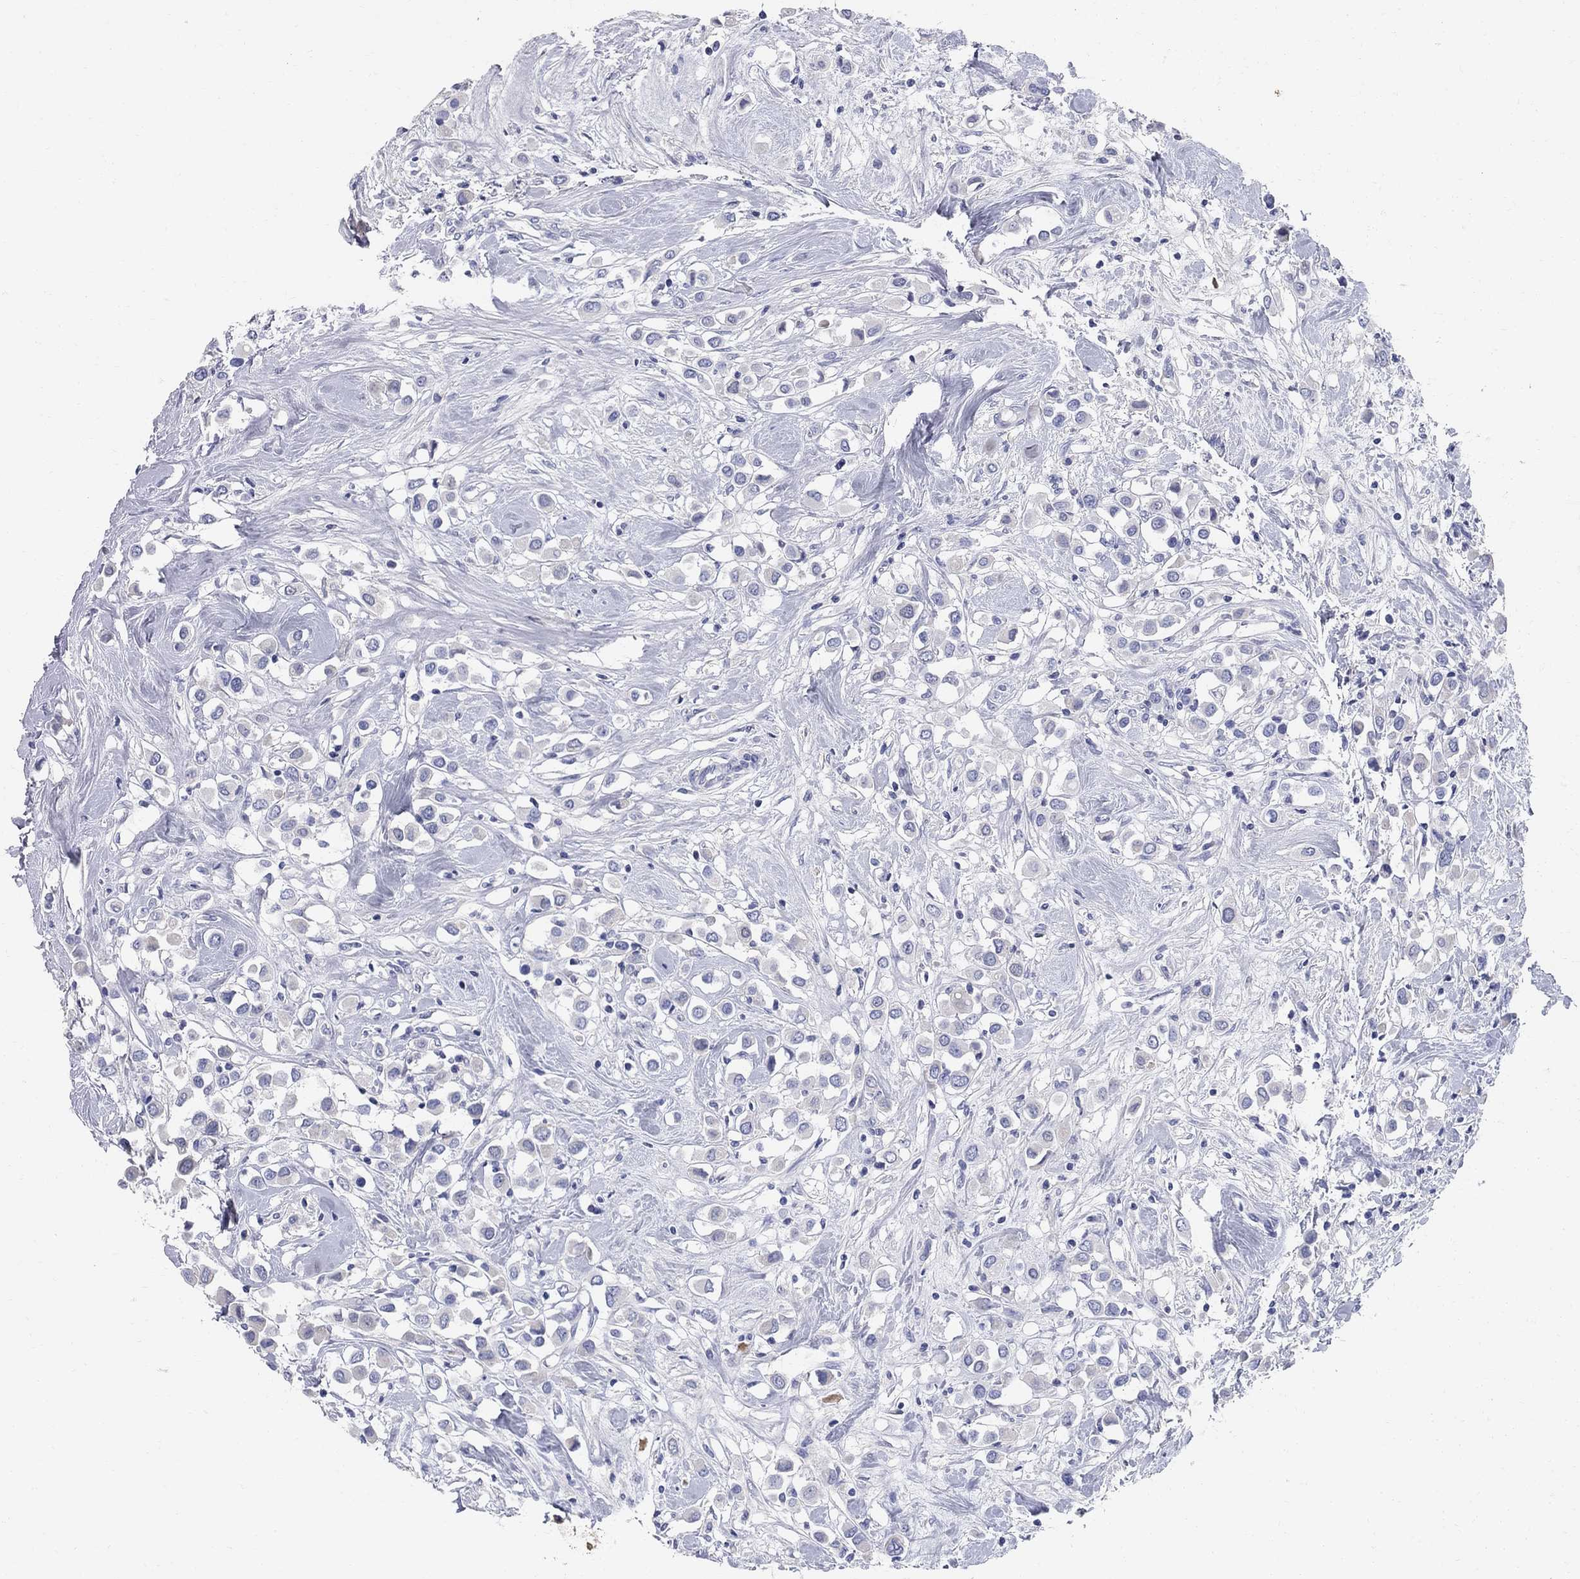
{"staining": {"intensity": "negative", "quantity": "none", "location": "none"}, "tissue": "breast cancer", "cell_type": "Tumor cells", "image_type": "cancer", "snomed": [{"axis": "morphology", "description": "Duct carcinoma"}, {"axis": "topography", "description": "Breast"}], "caption": "Immunohistochemistry histopathology image of breast cancer stained for a protein (brown), which demonstrates no expression in tumor cells.", "gene": "AOX1", "patient": {"sex": "female", "age": 61}}